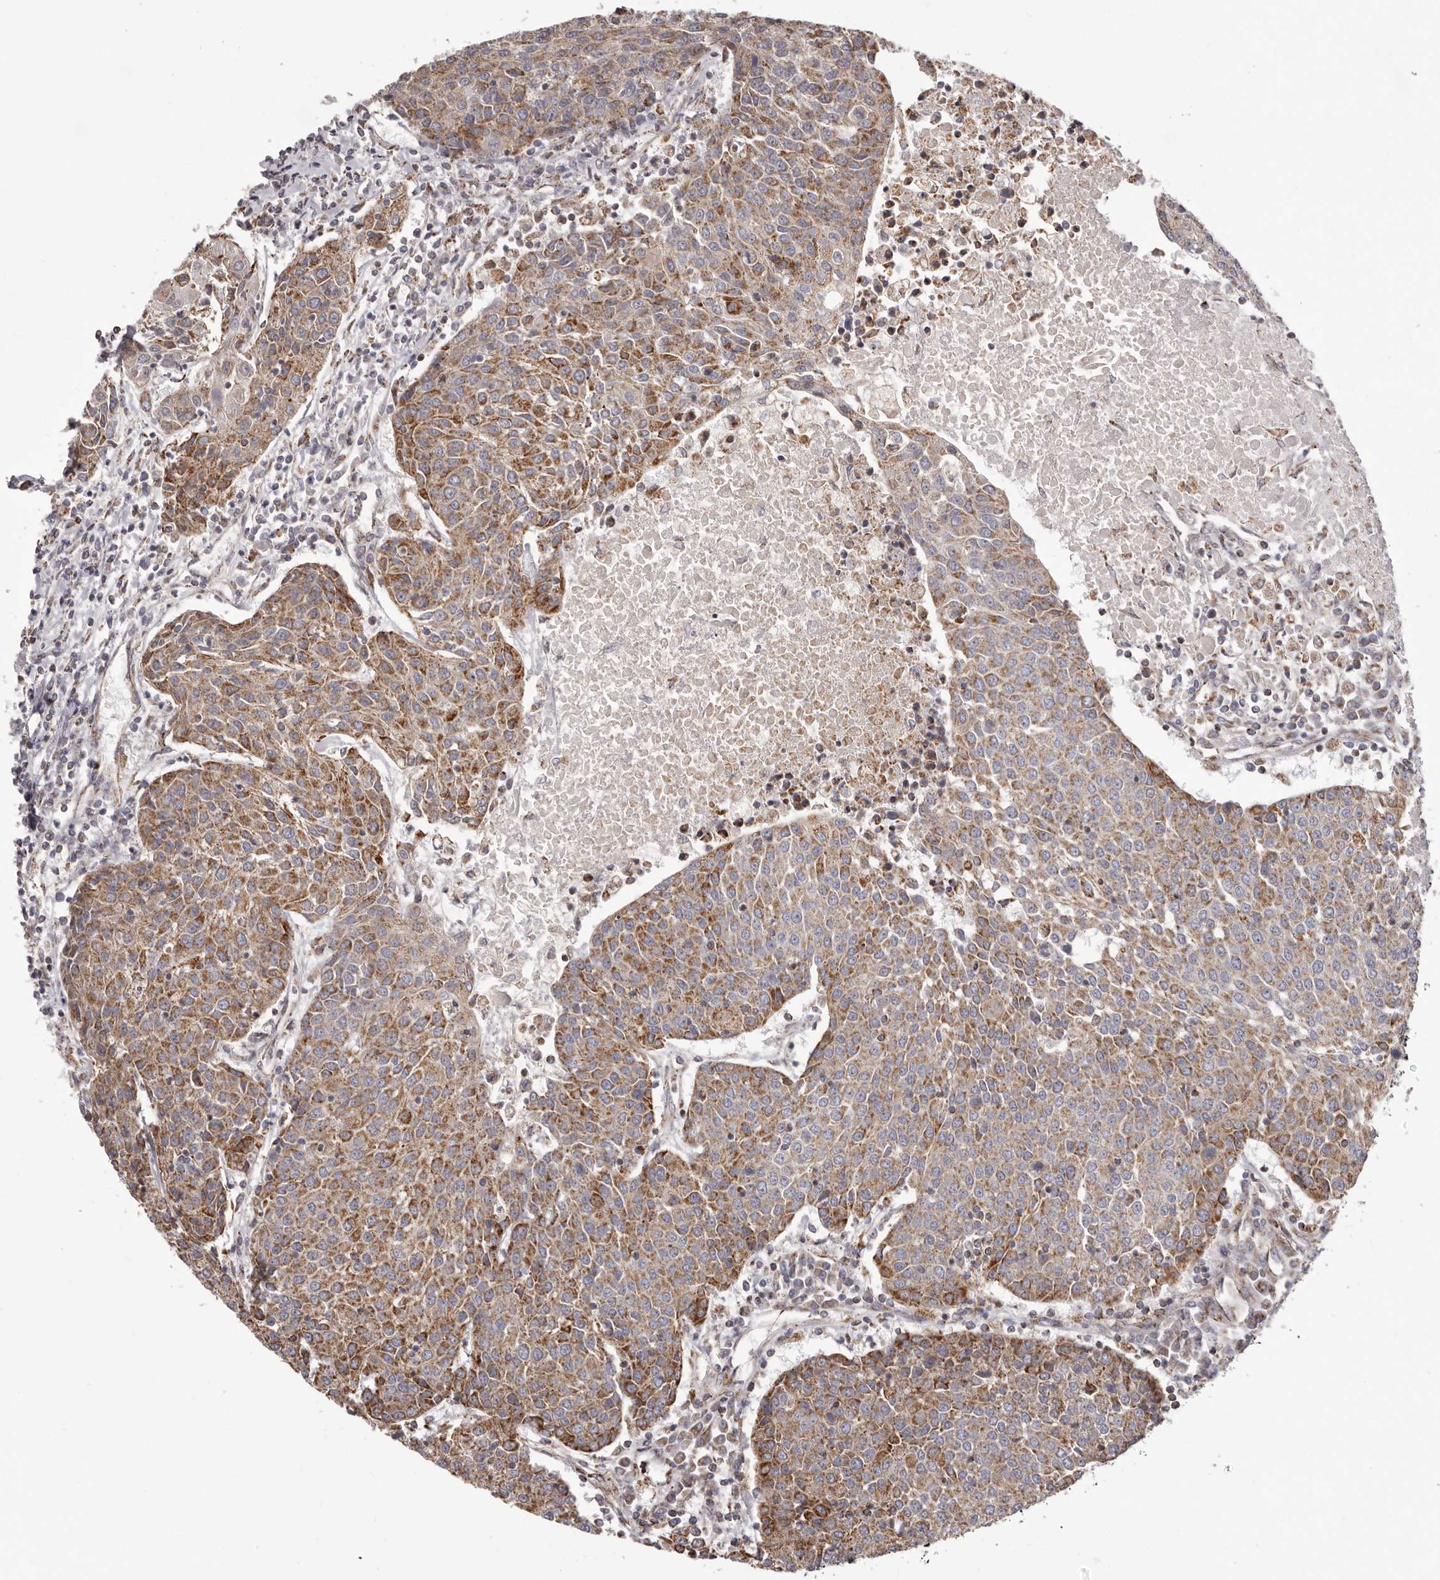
{"staining": {"intensity": "strong", "quantity": "25%-75%", "location": "cytoplasmic/membranous"}, "tissue": "urothelial cancer", "cell_type": "Tumor cells", "image_type": "cancer", "snomed": [{"axis": "morphology", "description": "Urothelial carcinoma, High grade"}, {"axis": "topography", "description": "Urinary bladder"}], "caption": "Protein expression analysis of urothelial cancer displays strong cytoplasmic/membranous expression in about 25%-75% of tumor cells.", "gene": "CHRM2", "patient": {"sex": "female", "age": 85}}